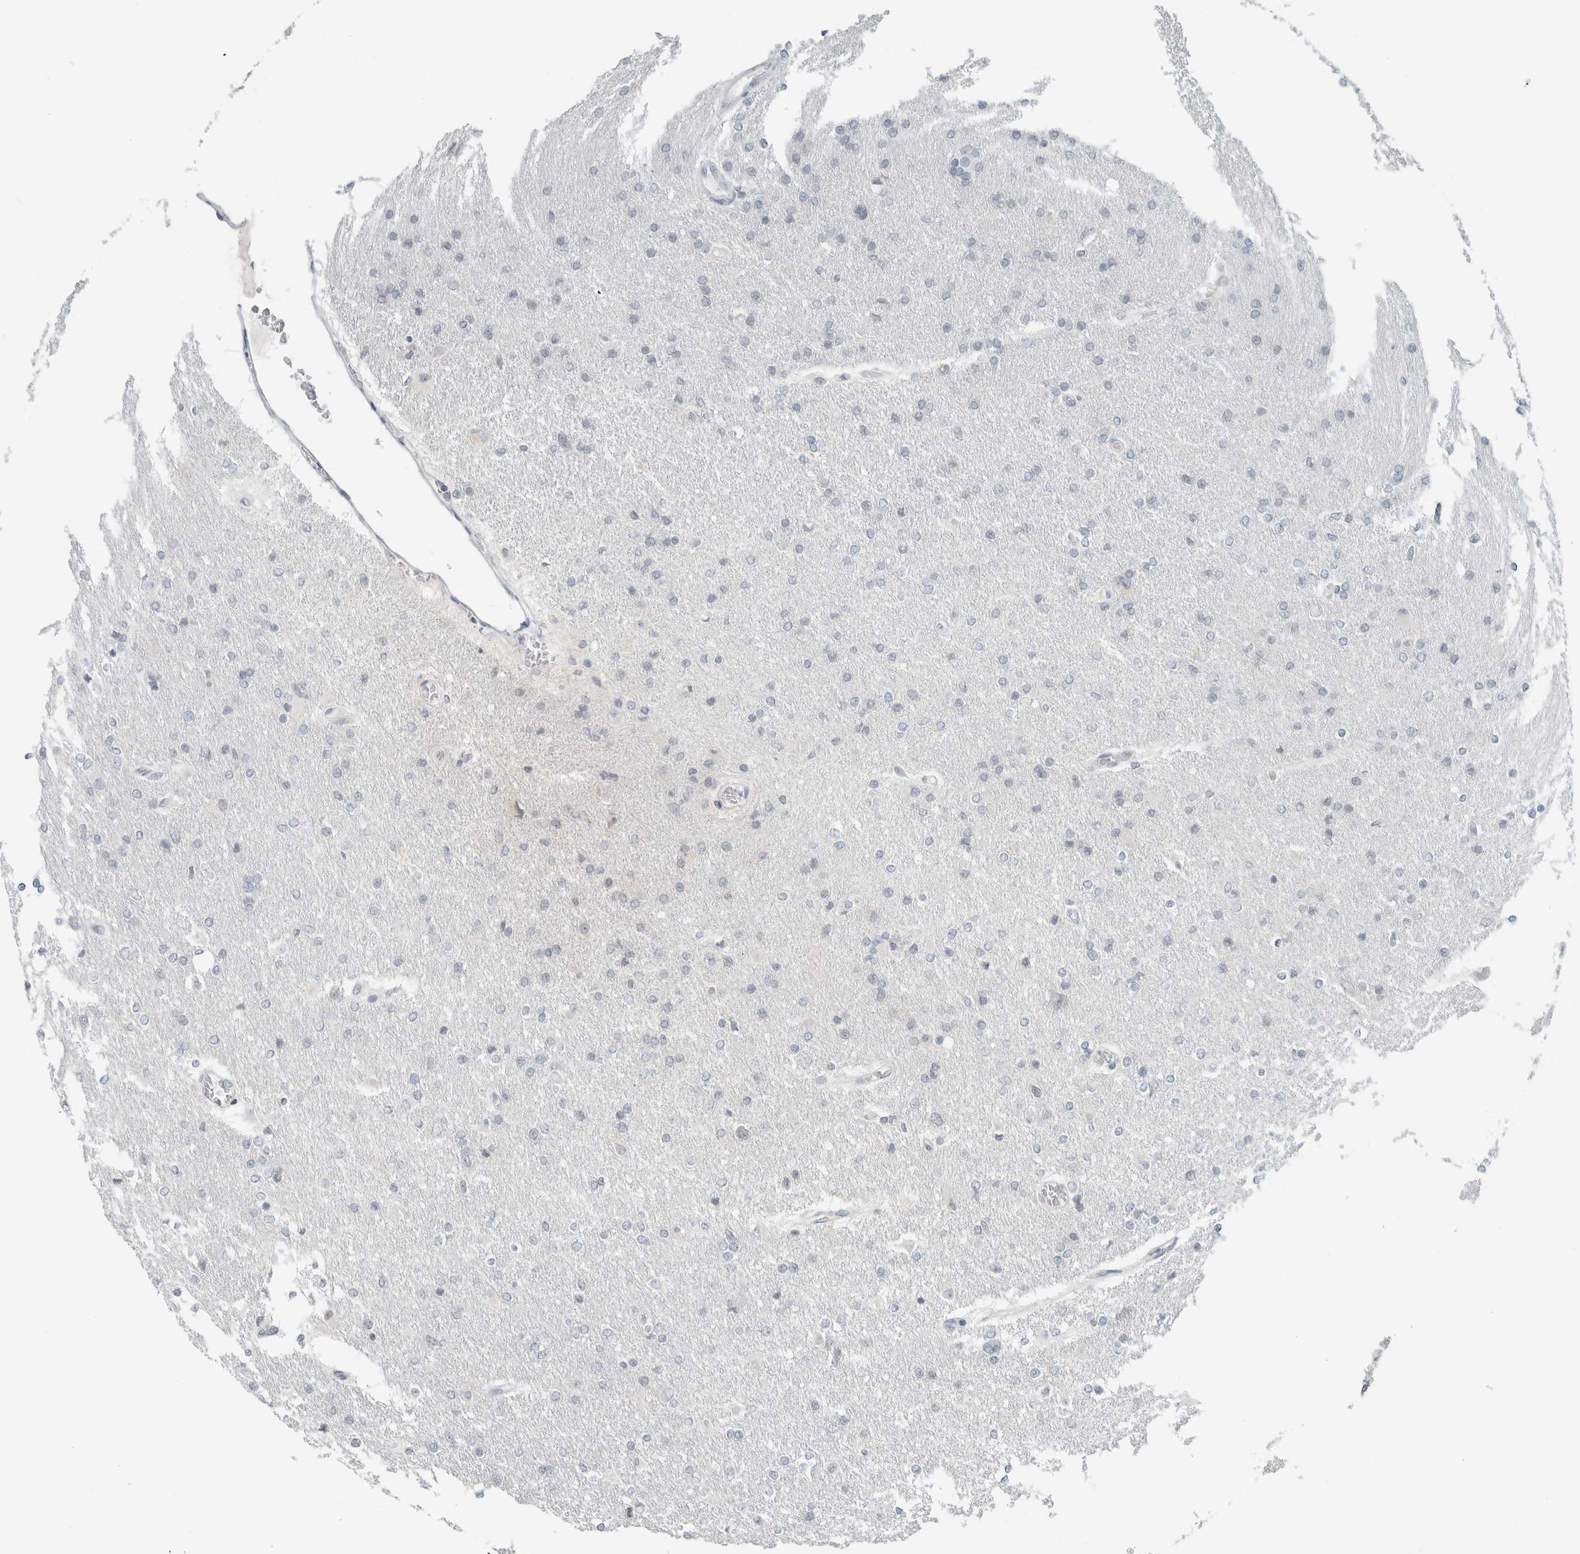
{"staining": {"intensity": "negative", "quantity": "none", "location": "none"}, "tissue": "glioma", "cell_type": "Tumor cells", "image_type": "cancer", "snomed": [{"axis": "morphology", "description": "Glioma, malignant, High grade"}, {"axis": "topography", "description": "Cerebral cortex"}], "caption": "Tumor cells show no significant positivity in glioma.", "gene": "TRIT1", "patient": {"sex": "female", "age": 36}}